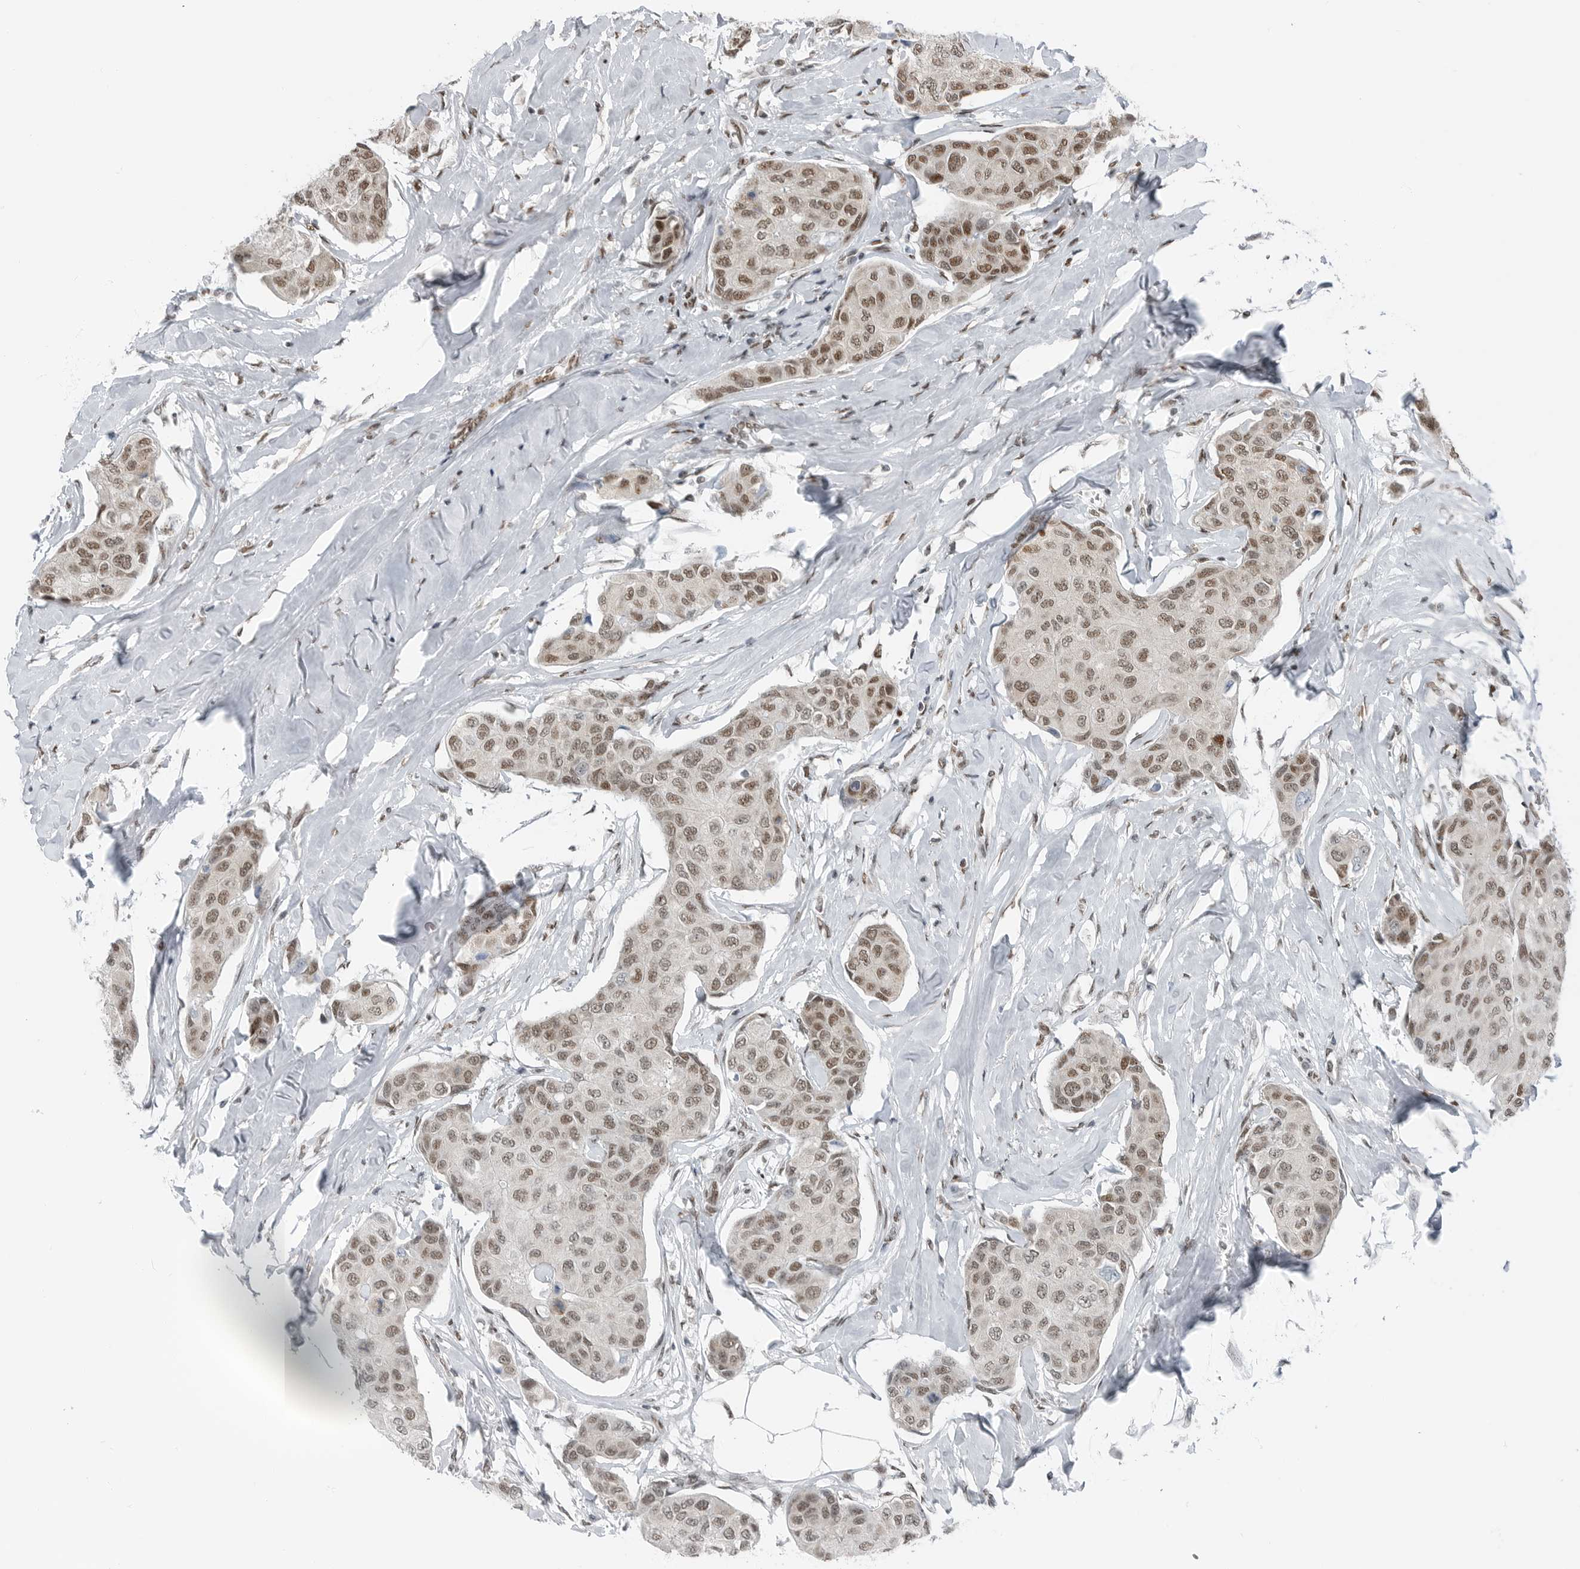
{"staining": {"intensity": "moderate", "quantity": ">75%", "location": "nuclear"}, "tissue": "breast cancer", "cell_type": "Tumor cells", "image_type": "cancer", "snomed": [{"axis": "morphology", "description": "Duct carcinoma"}, {"axis": "topography", "description": "Breast"}], "caption": "A medium amount of moderate nuclear expression is appreciated in about >75% of tumor cells in breast cancer (intraductal carcinoma) tissue.", "gene": "BLZF1", "patient": {"sex": "female", "age": 80}}